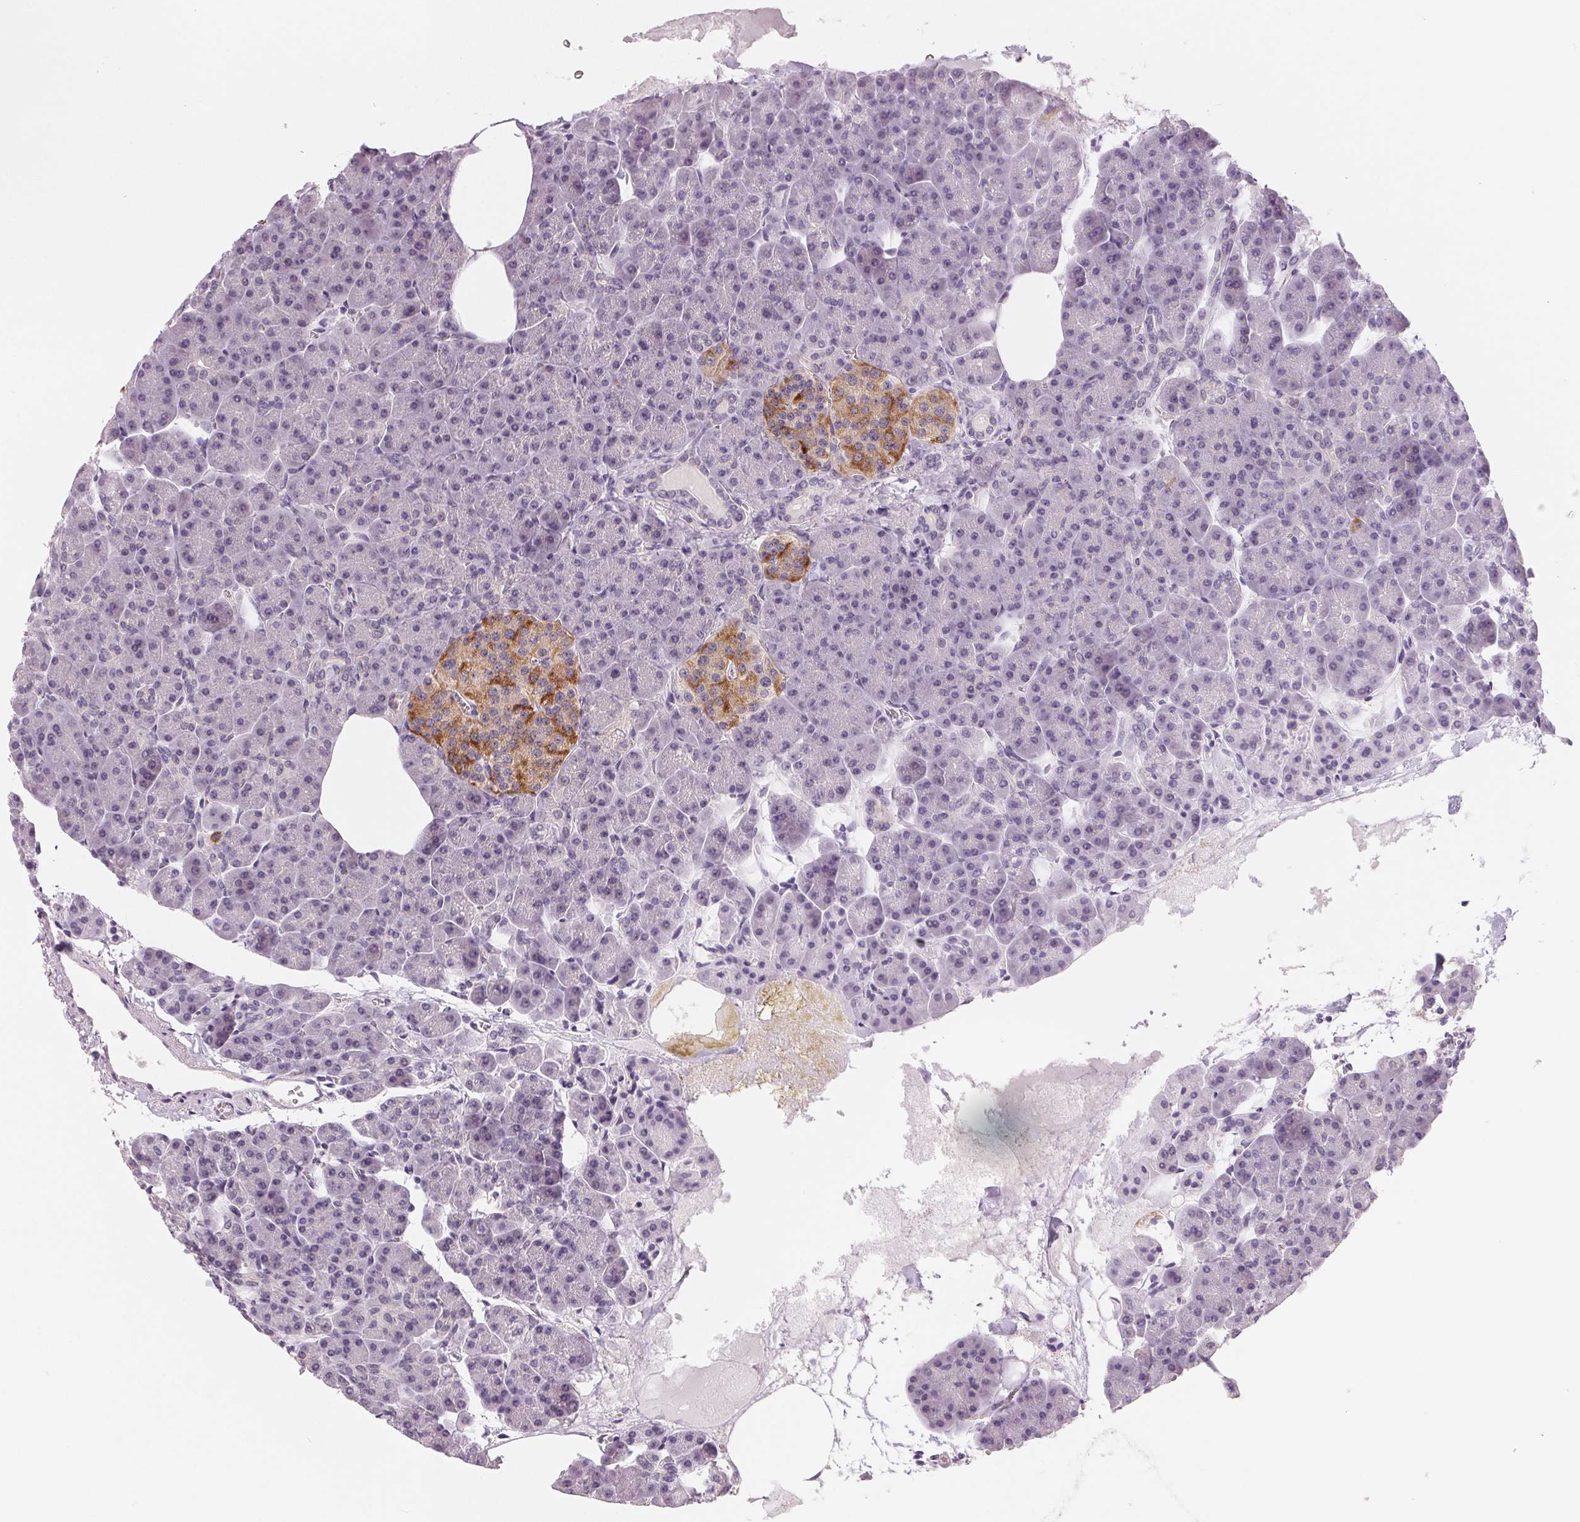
{"staining": {"intensity": "negative", "quantity": "none", "location": "none"}, "tissue": "pancreas", "cell_type": "Exocrine glandular cells", "image_type": "normal", "snomed": [{"axis": "morphology", "description": "Normal tissue, NOS"}, {"axis": "topography", "description": "Pancreas"}], "caption": "Image shows no significant protein expression in exocrine glandular cells of normal pancreas.", "gene": "CFC1B", "patient": {"sex": "female", "age": 74}}